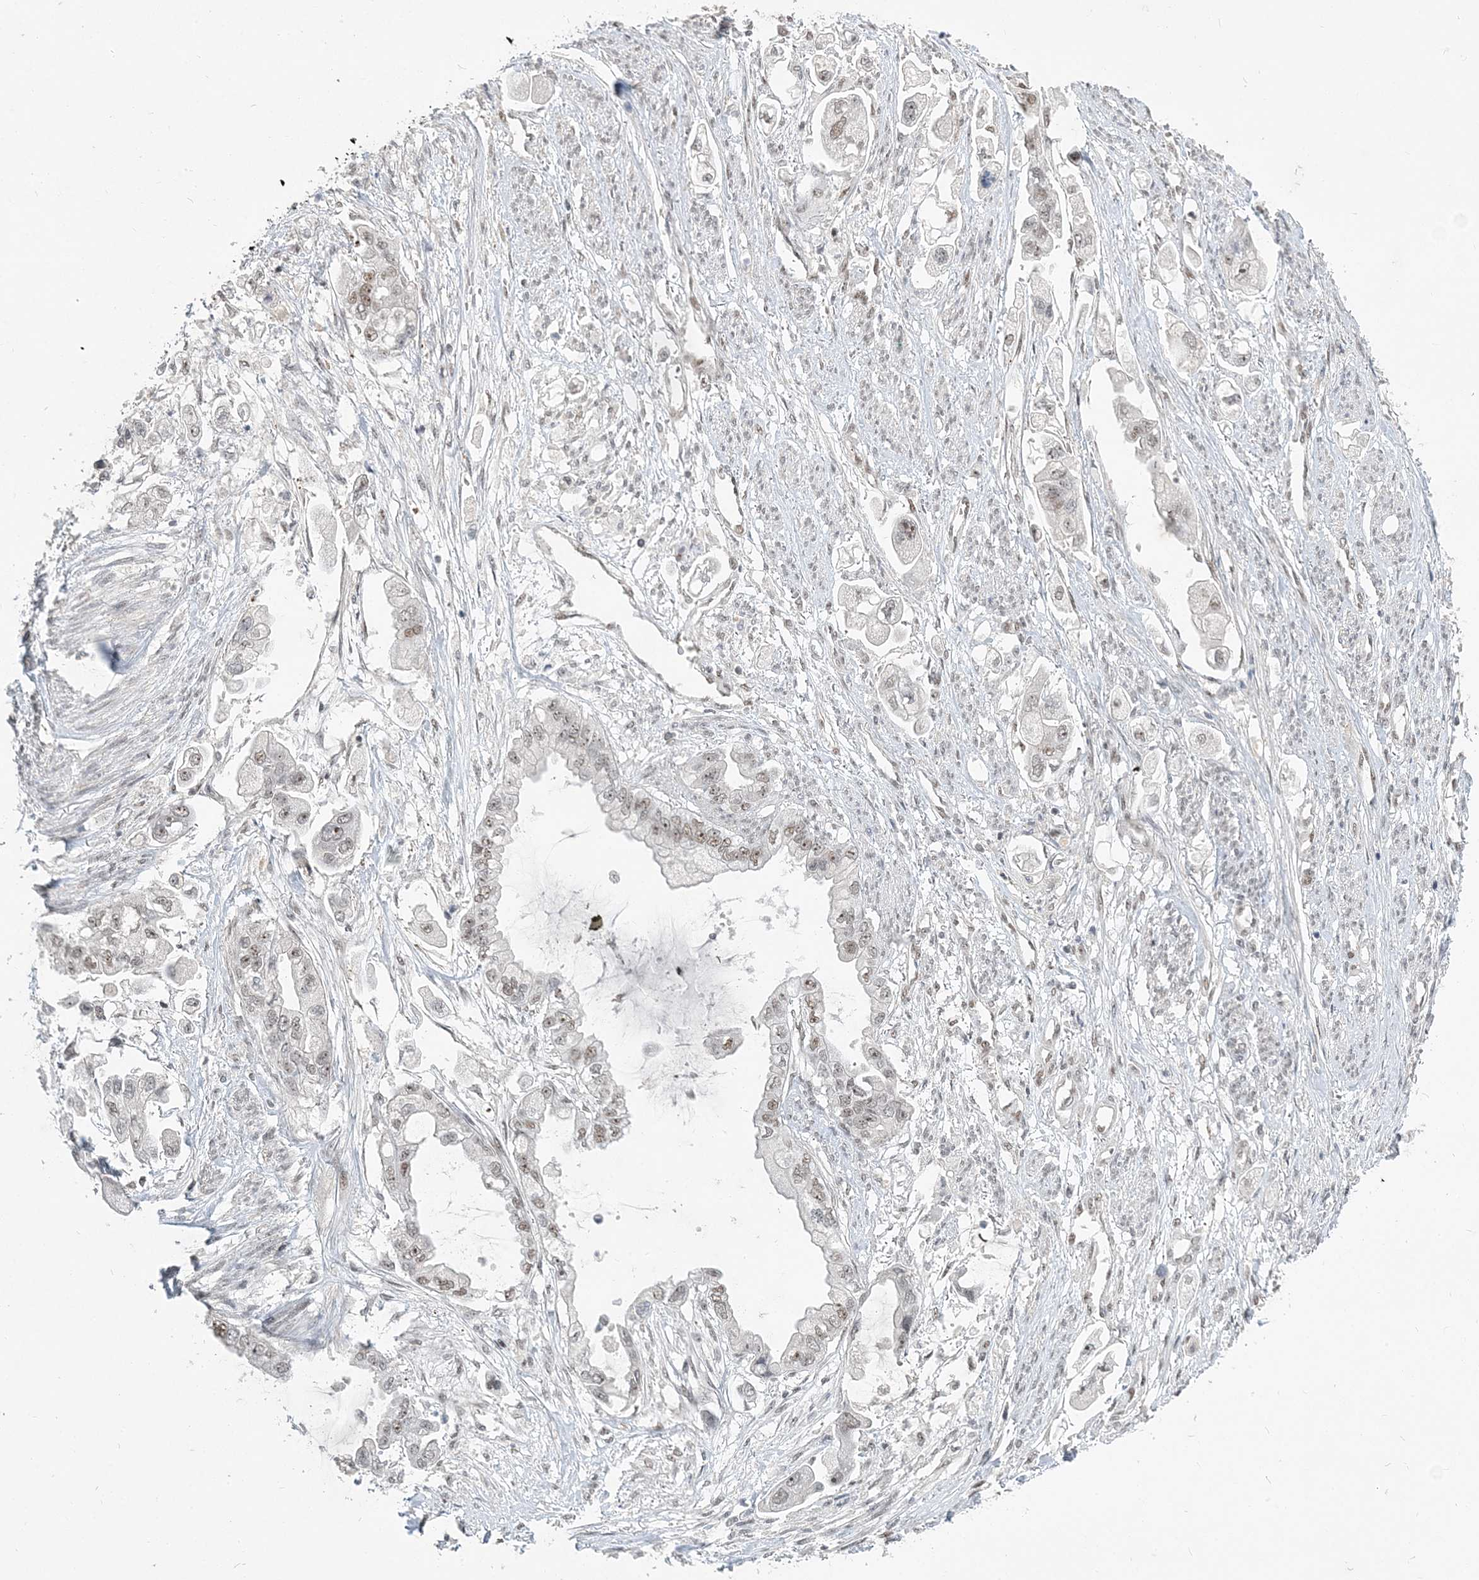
{"staining": {"intensity": "weak", "quantity": "25%-75%", "location": "nuclear"}, "tissue": "stomach cancer", "cell_type": "Tumor cells", "image_type": "cancer", "snomed": [{"axis": "morphology", "description": "Adenocarcinoma, NOS"}, {"axis": "topography", "description": "Stomach"}], "caption": "IHC micrograph of stomach adenocarcinoma stained for a protein (brown), which exhibits low levels of weak nuclear positivity in about 25%-75% of tumor cells.", "gene": "PLRG1", "patient": {"sex": "male", "age": 62}}